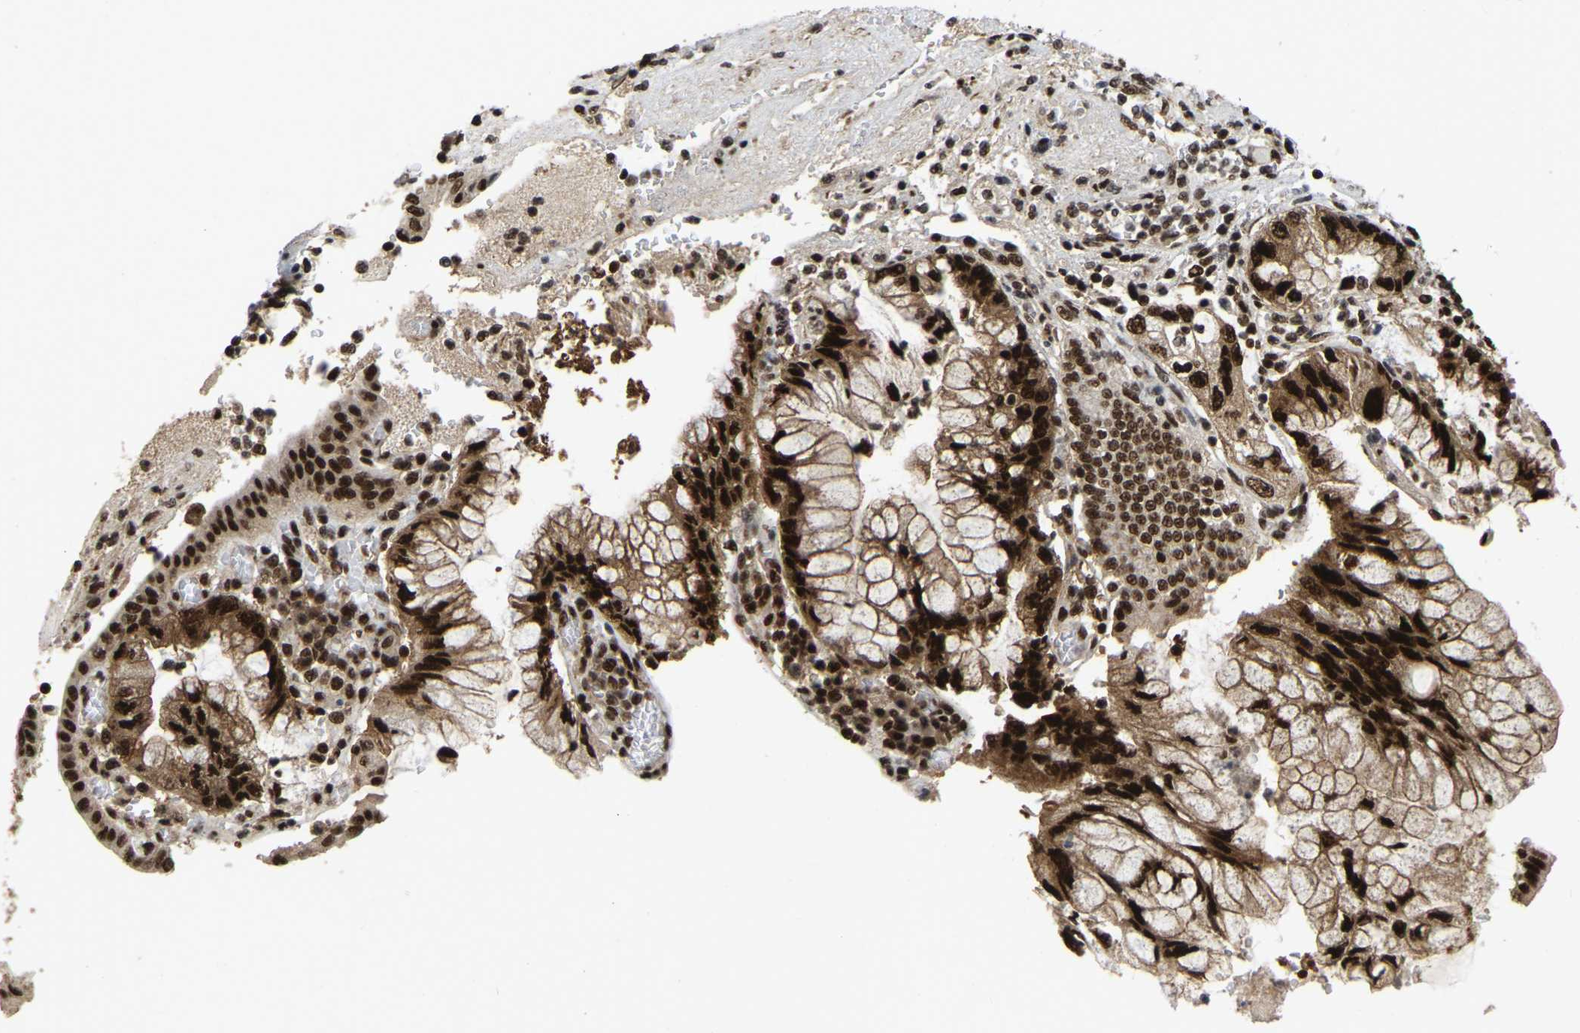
{"staining": {"intensity": "strong", "quantity": ">75%", "location": "nuclear"}, "tissue": "pancreatic cancer", "cell_type": "Tumor cells", "image_type": "cancer", "snomed": [{"axis": "morphology", "description": "Adenocarcinoma, NOS"}, {"axis": "topography", "description": "Pancreas"}], "caption": "The photomicrograph exhibits staining of pancreatic adenocarcinoma, revealing strong nuclear protein staining (brown color) within tumor cells.", "gene": "TBL1XR1", "patient": {"sex": "female", "age": 73}}